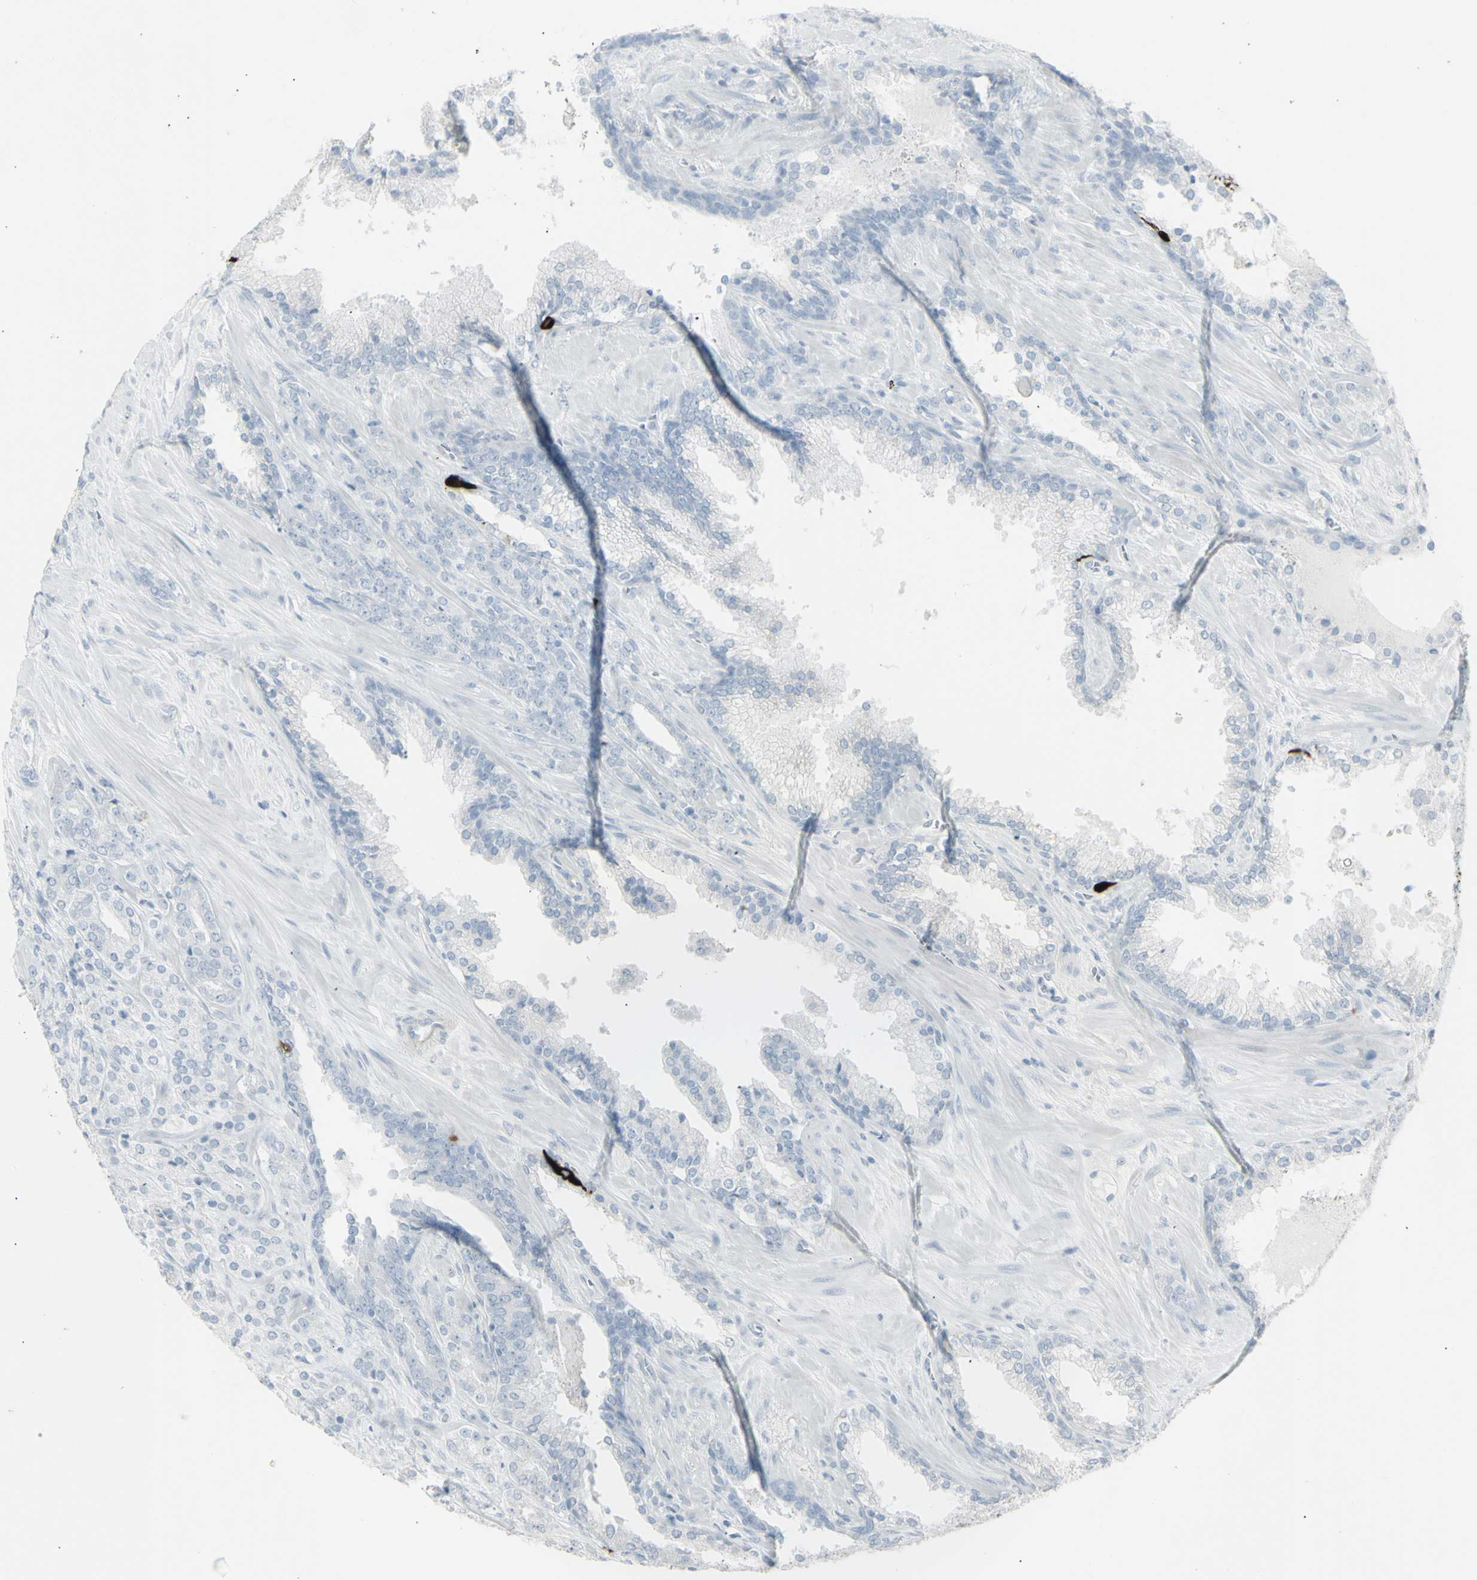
{"staining": {"intensity": "negative", "quantity": "none", "location": "none"}, "tissue": "prostate cancer", "cell_type": "Tumor cells", "image_type": "cancer", "snomed": [{"axis": "morphology", "description": "Adenocarcinoma, High grade"}, {"axis": "topography", "description": "Prostate"}], "caption": "This is a histopathology image of immunohistochemistry (IHC) staining of prostate cancer (adenocarcinoma (high-grade)), which shows no expression in tumor cells. The staining is performed using DAB (3,3'-diaminobenzidine) brown chromogen with nuclei counter-stained in using hematoxylin.", "gene": "YBX2", "patient": {"sex": "male", "age": 71}}